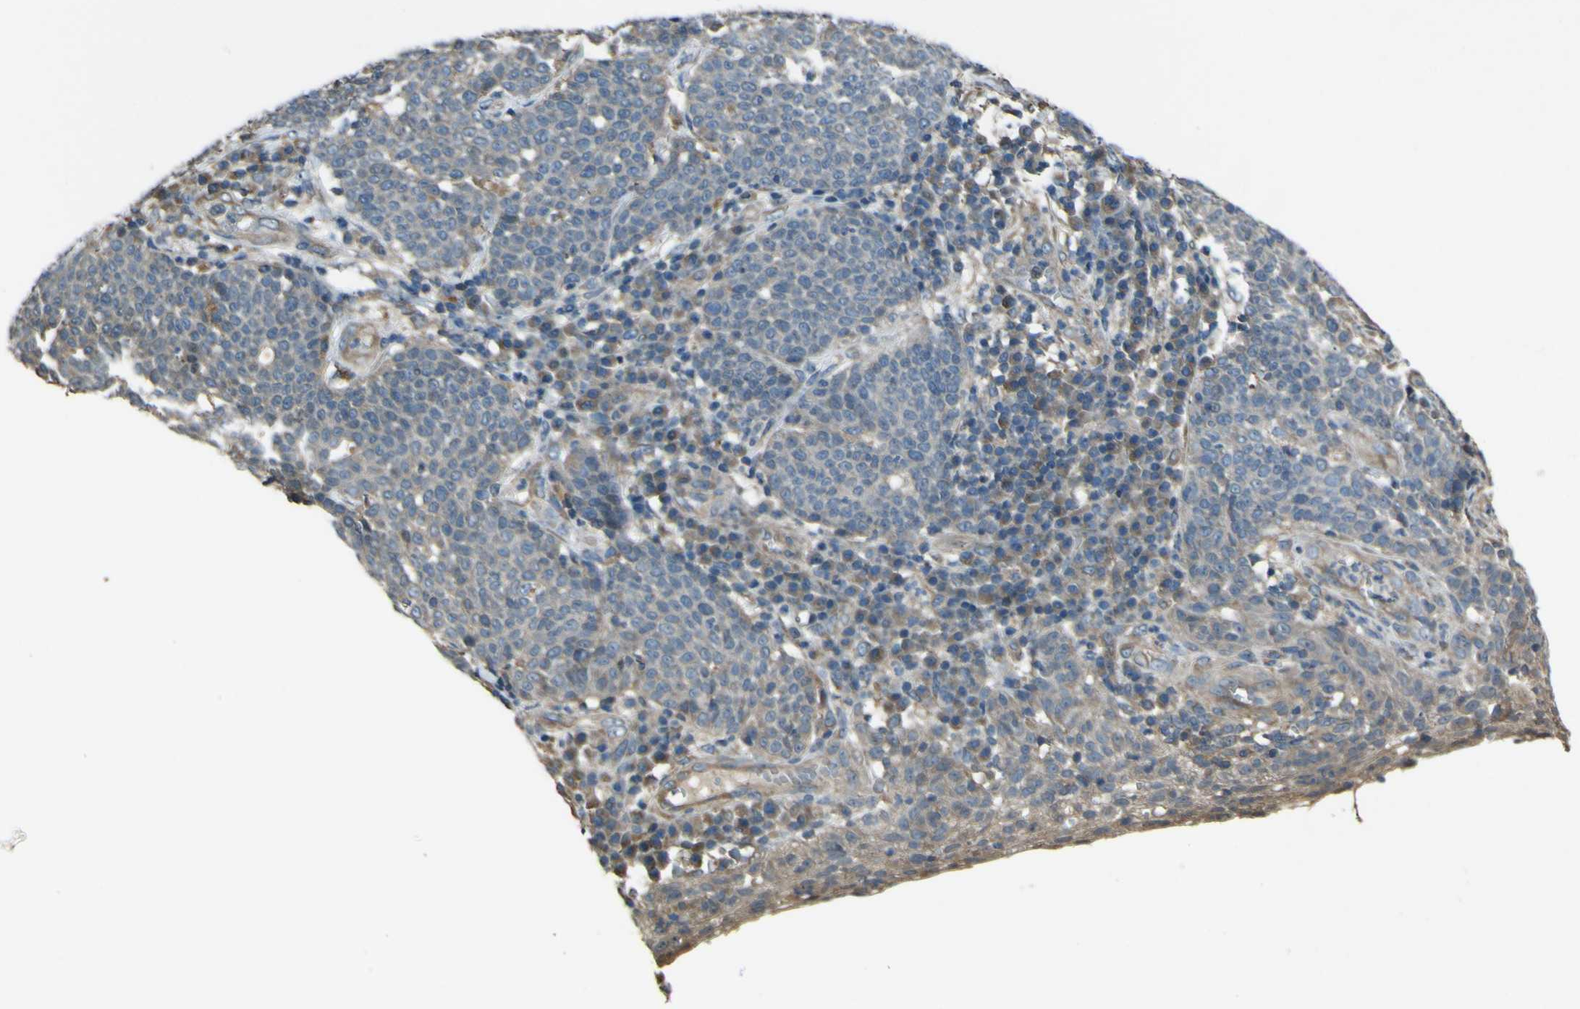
{"staining": {"intensity": "negative", "quantity": "none", "location": "none"}, "tissue": "cervical cancer", "cell_type": "Tumor cells", "image_type": "cancer", "snomed": [{"axis": "morphology", "description": "Squamous cell carcinoma, NOS"}, {"axis": "topography", "description": "Cervix"}], "caption": "This is a photomicrograph of immunohistochemistry (IHC) staining of cervical cancer (squamous cell carcinoma), which shows no positivity in tumor cells.", "gene": "NAALADL2", "patient": {"sex": "female", "age": 34}}